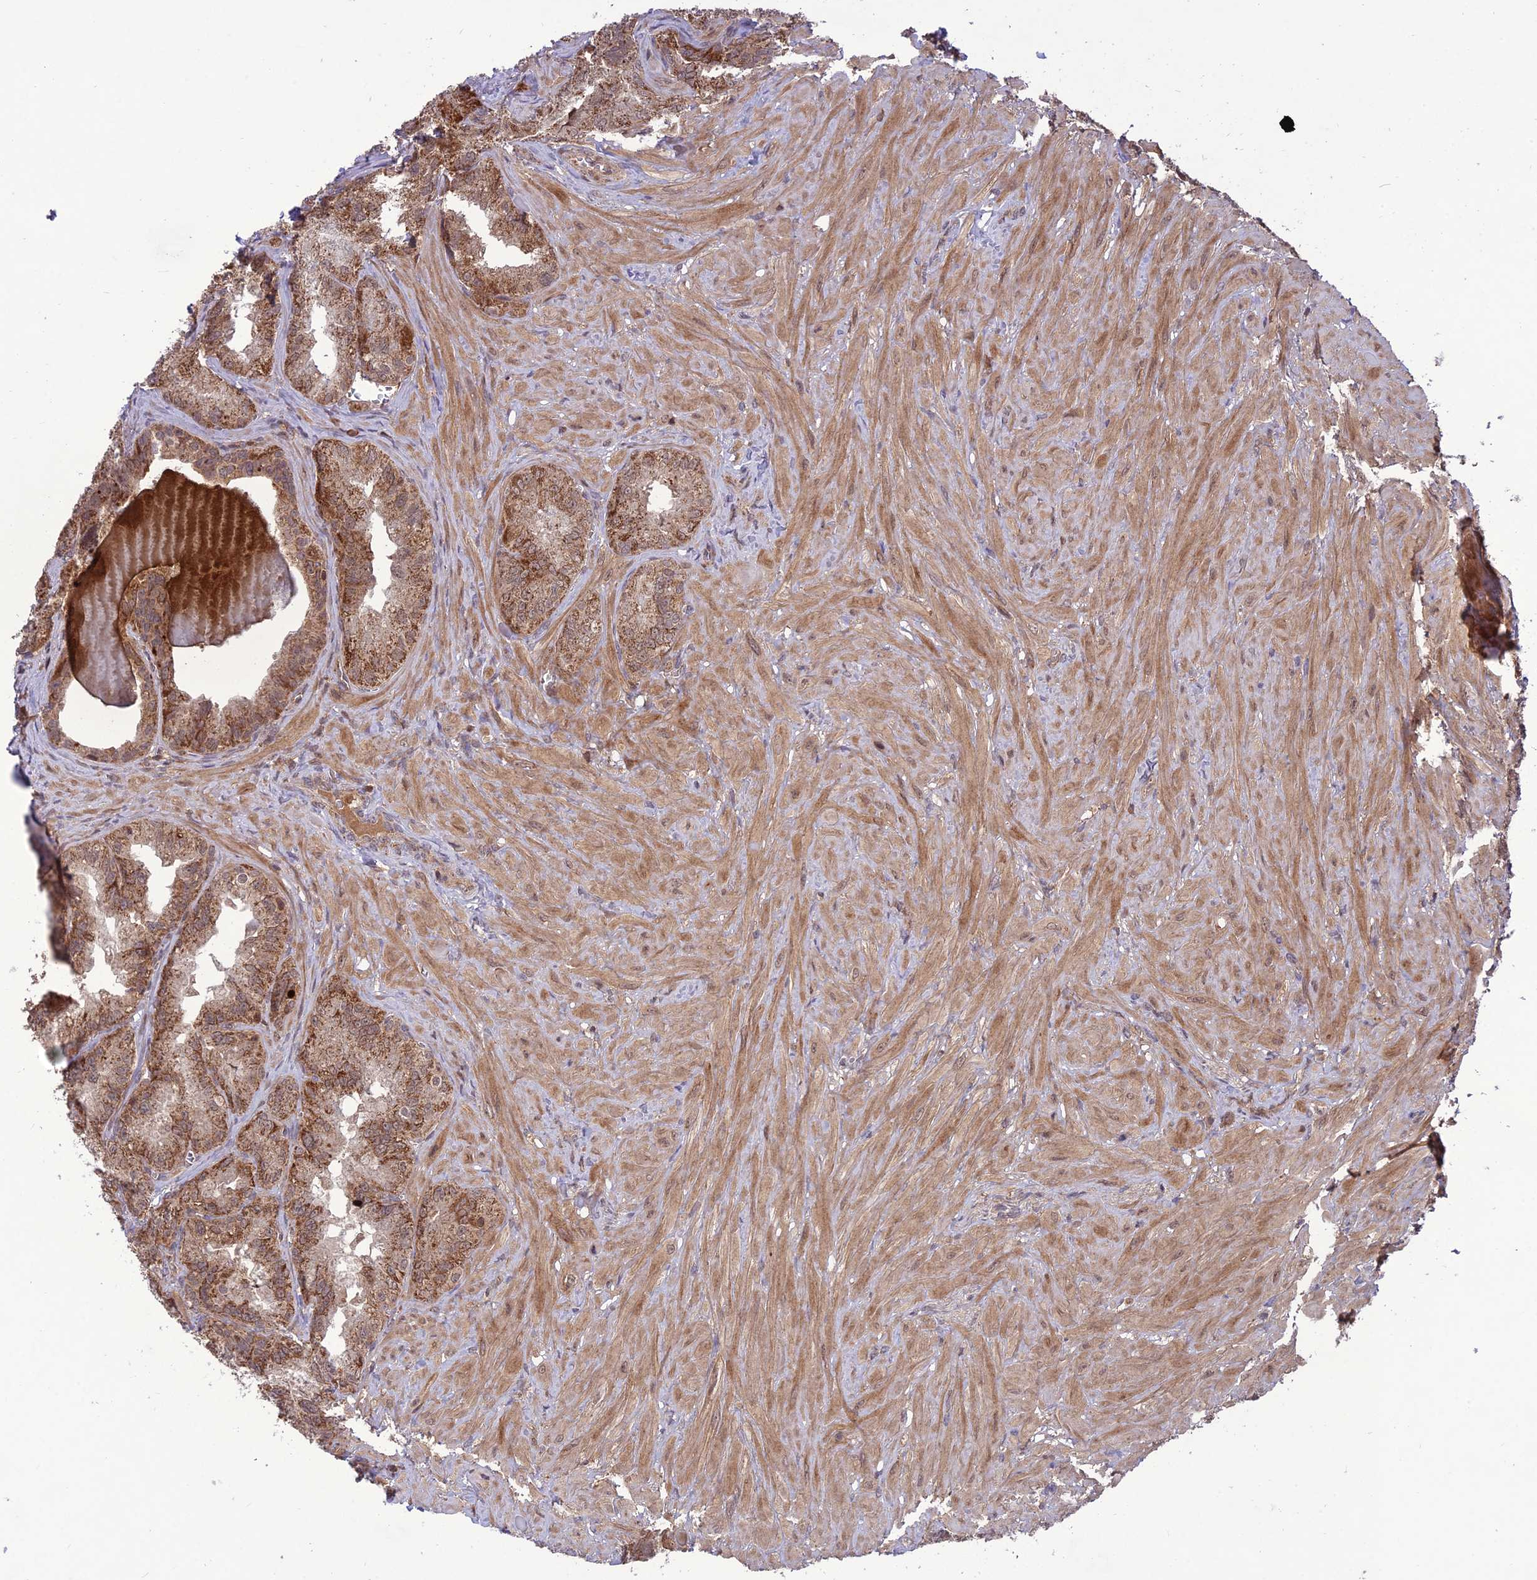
{"staining": {"intensity": "moderate", "quantity": ">75%", "location": "cytoplasmic/membranous"}, "tissue": "seminal vesicle", "cell_type": "Glandular cells", "image_type": "normal", "snomed": [{"axis": "morphology", "description": "Normal tissue, NOS"}, {"axis": "topography", "description": "Seminal veicle"}], "caption": "Seminal vesicle stained for a protein (brown) shows moderate cytoplasmic/membranous positive staining in approximately >75% of glandular cells.", "gene": "NDUFC1", "patient": {"sex": "male", "age": 62}}